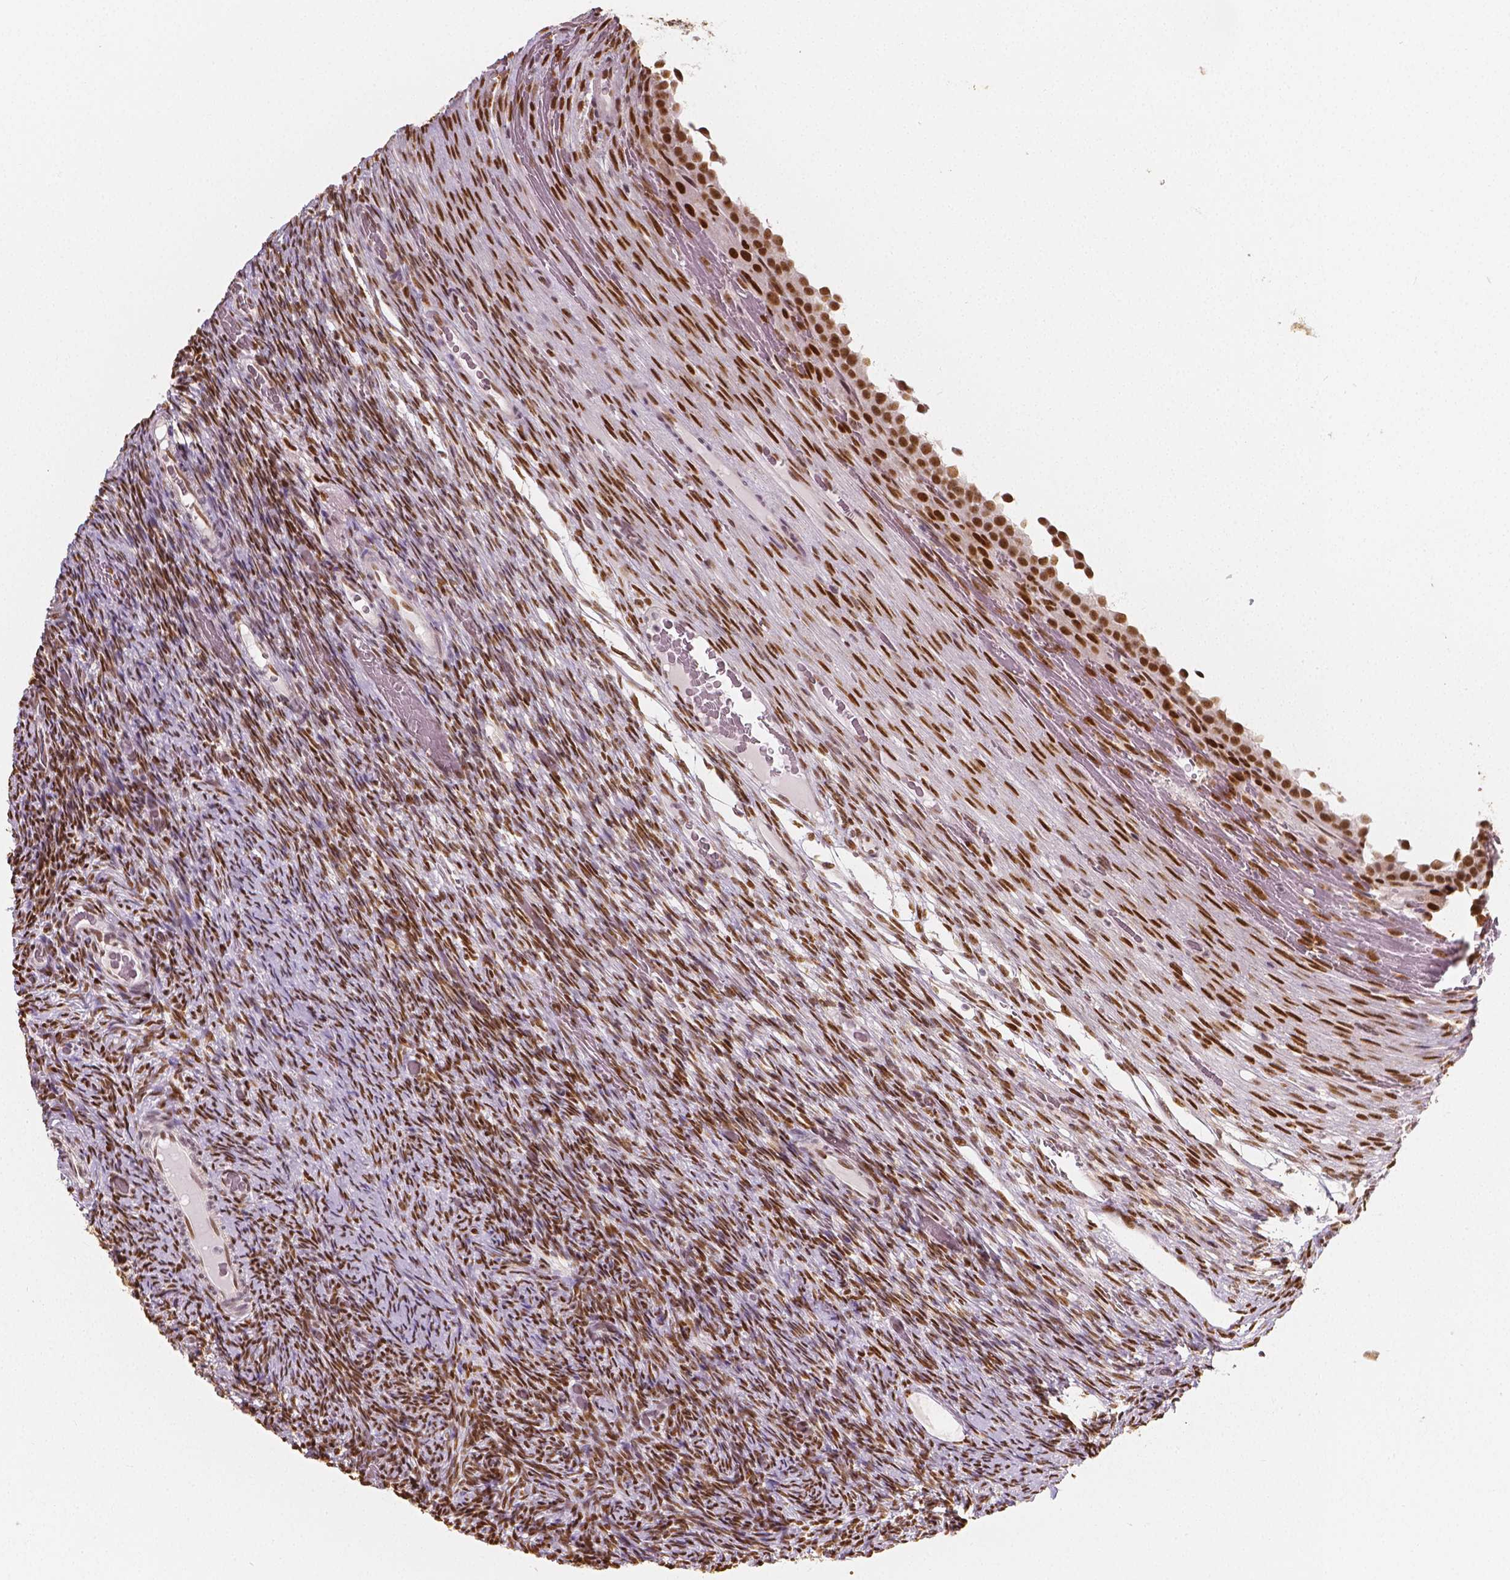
{"staining": {"intensity": "moderate", "quantity": ">75%", "location": "nuclear"}, "tissue": "ovary", "cell_type": "Follicle cells", "image_type": "normal", "snomed": [{"axis": "morphology", "description": "Normal tissue, NOS"}, {"axis": "topography", "description": "Ovary"}], "caption": "Moderate nuclear expression for a protein is appreciated in about >75% of follicle cells of normal ovary using immunohistochemistry (IHC).", "gene": "NUCKS1", "patient": {"sex": "female", "age": 34}}